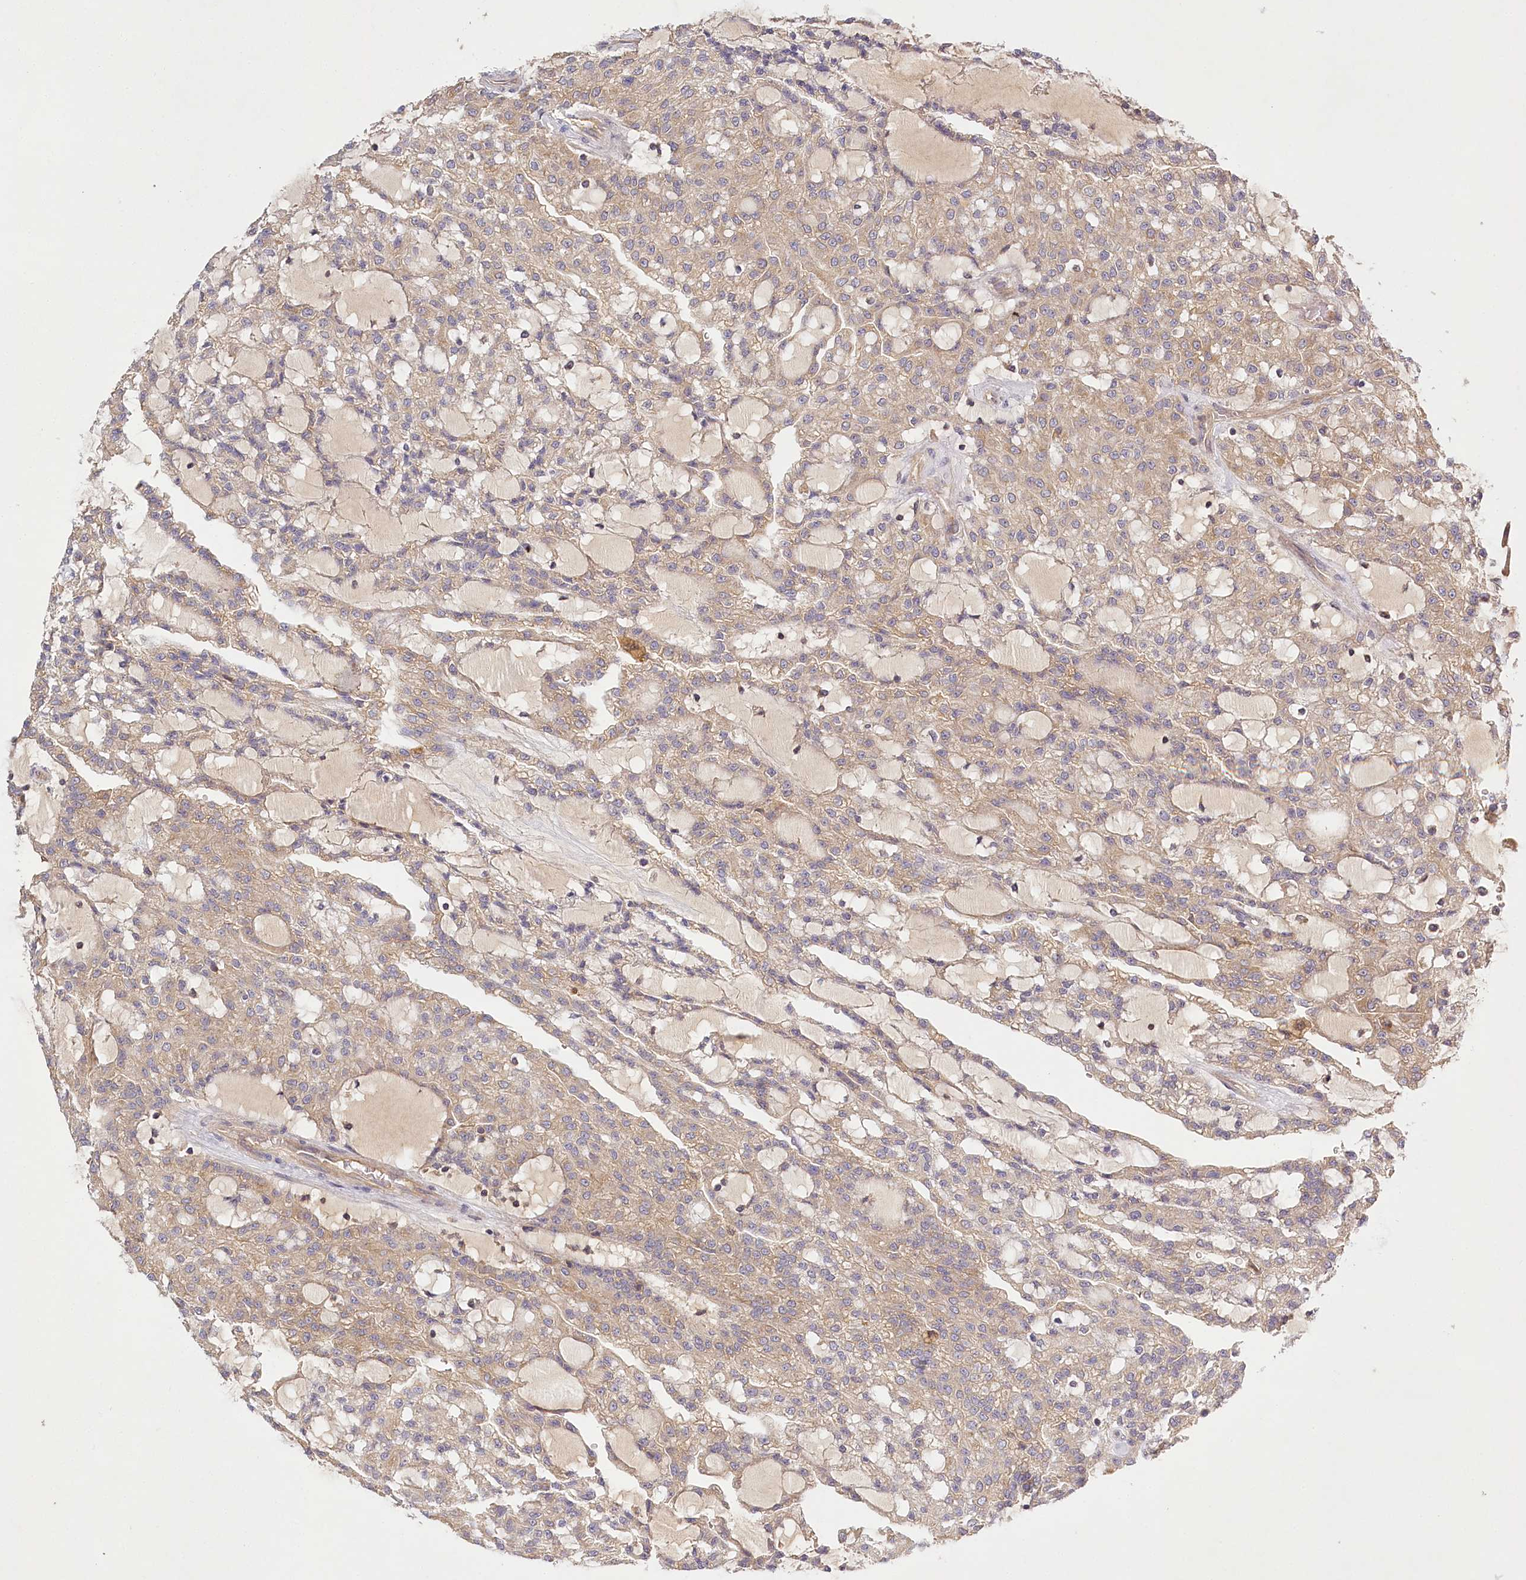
{"staining": {"intensity": "weak", "quantity": ">75%", "location": "cytoplasmic/membranous"}, "tissue": "renal cancer", "cell_type": "Tumor cells", "image_type": "cancer", "snomed": [{"axis": "morphology", "description": "Adenocarcinoma, NOS"}, {"axis": "topography", "description": "Kidney"}], "caption": "There is low levels of weak cytoplasmic/membranous positivity in tumor cells of adenocarcinoma (renal), as demonstrated by immunohistochemical staining (brown color).", "gene": "LSS", "patient": {"sex": "male", "age": 63}}